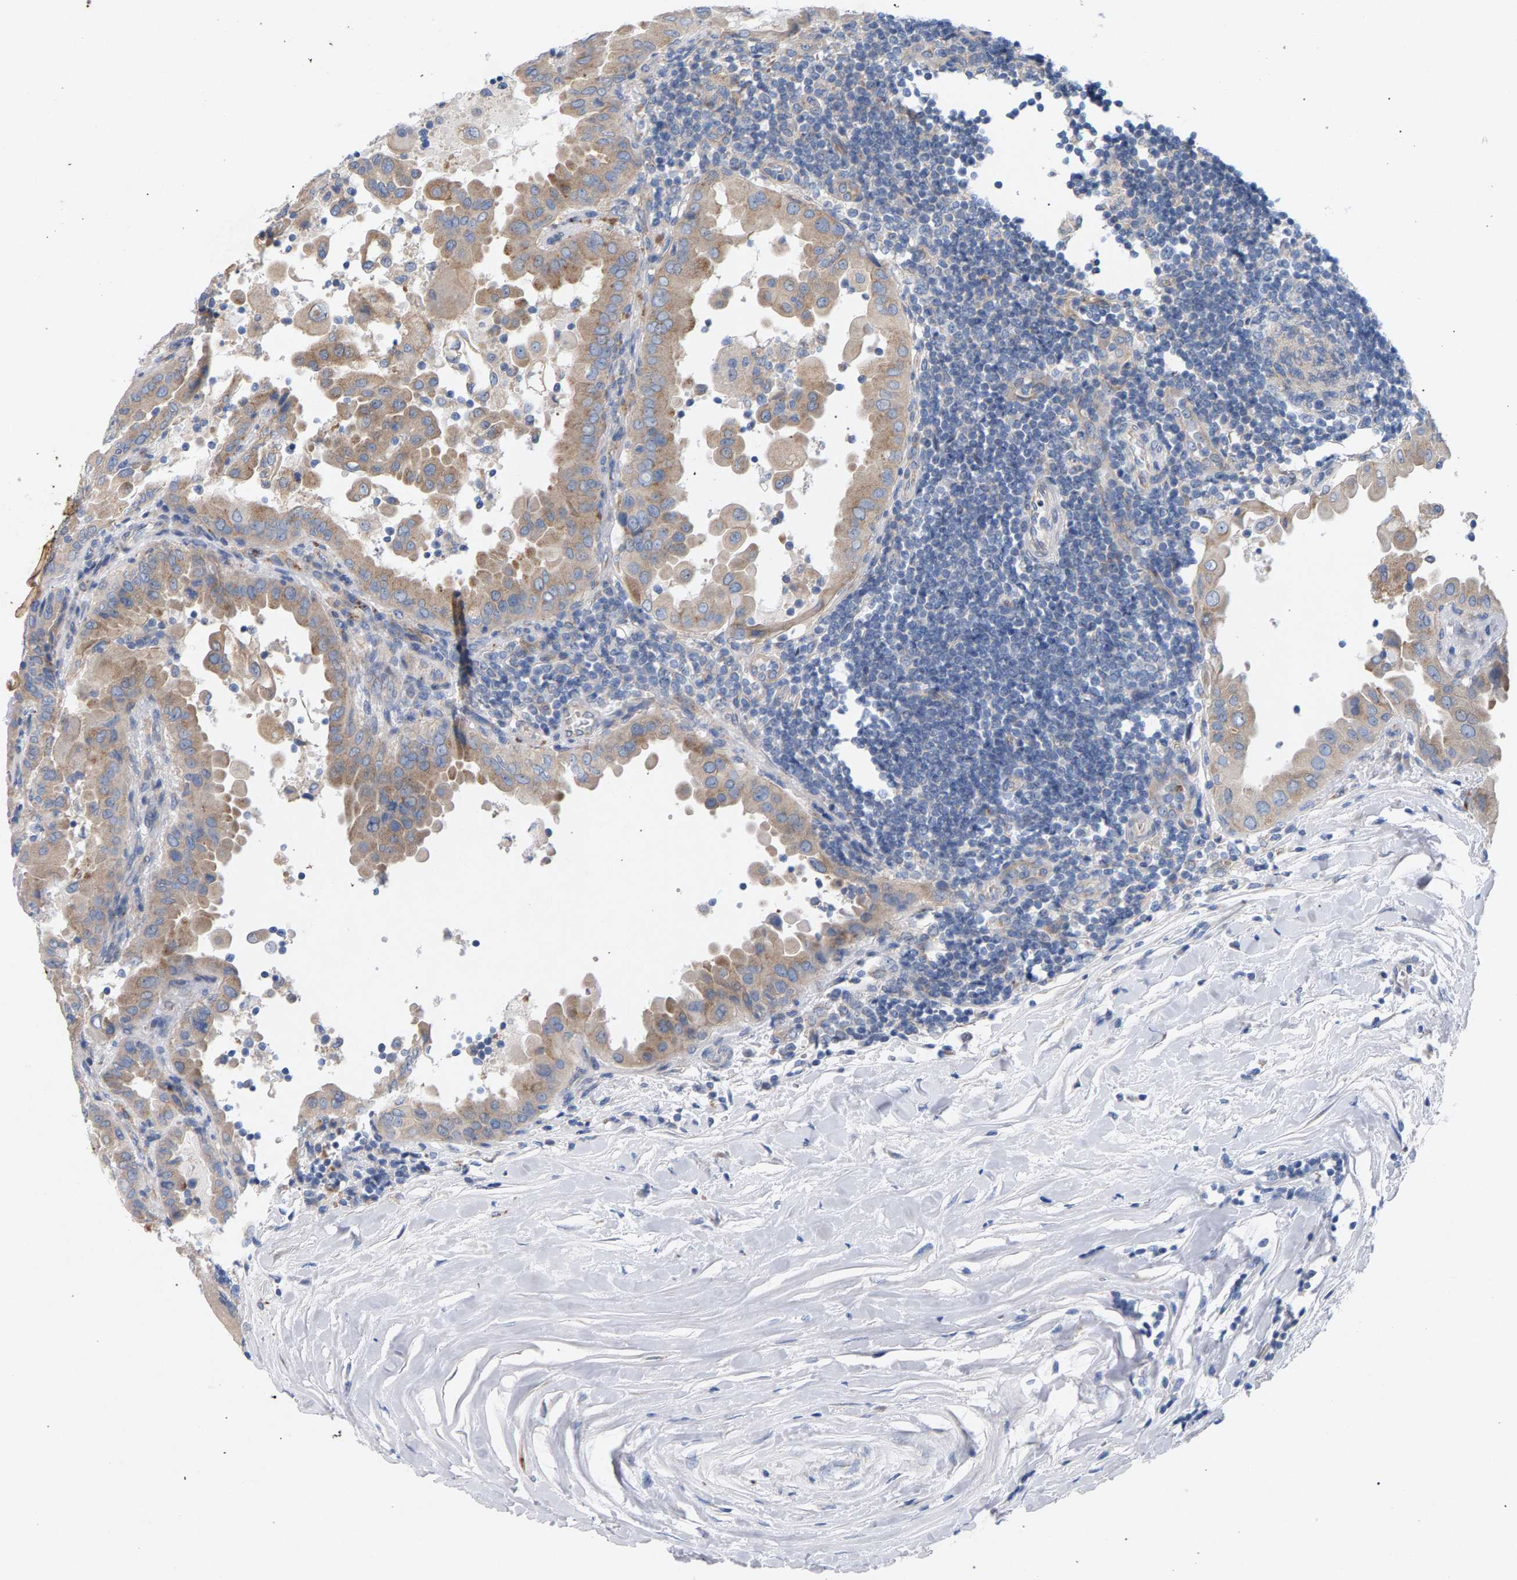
{"staining": {"intensity": "weak", "quantity": ">75%", "location": "cytoplasmic/membranous"}, "tissue": "thyroid cancer", "cell_type": "Tumor cells", "image_type": "cancer", "snomed": [{"axis": "morphology", "description": "Papillary adenocarcinoma, NOS"}, {"axis": "topography", "description": "Thyroid gland"}], "caption": "DAB immunohistochemical staining of thyroid cancer (papillary adenocarcinoma) shows weak cytoplasmic/membranous protein expression in about >75% of tumor cells.", "gene": "MAMDC2", "patient": {"sex": "male", "age": 33}}